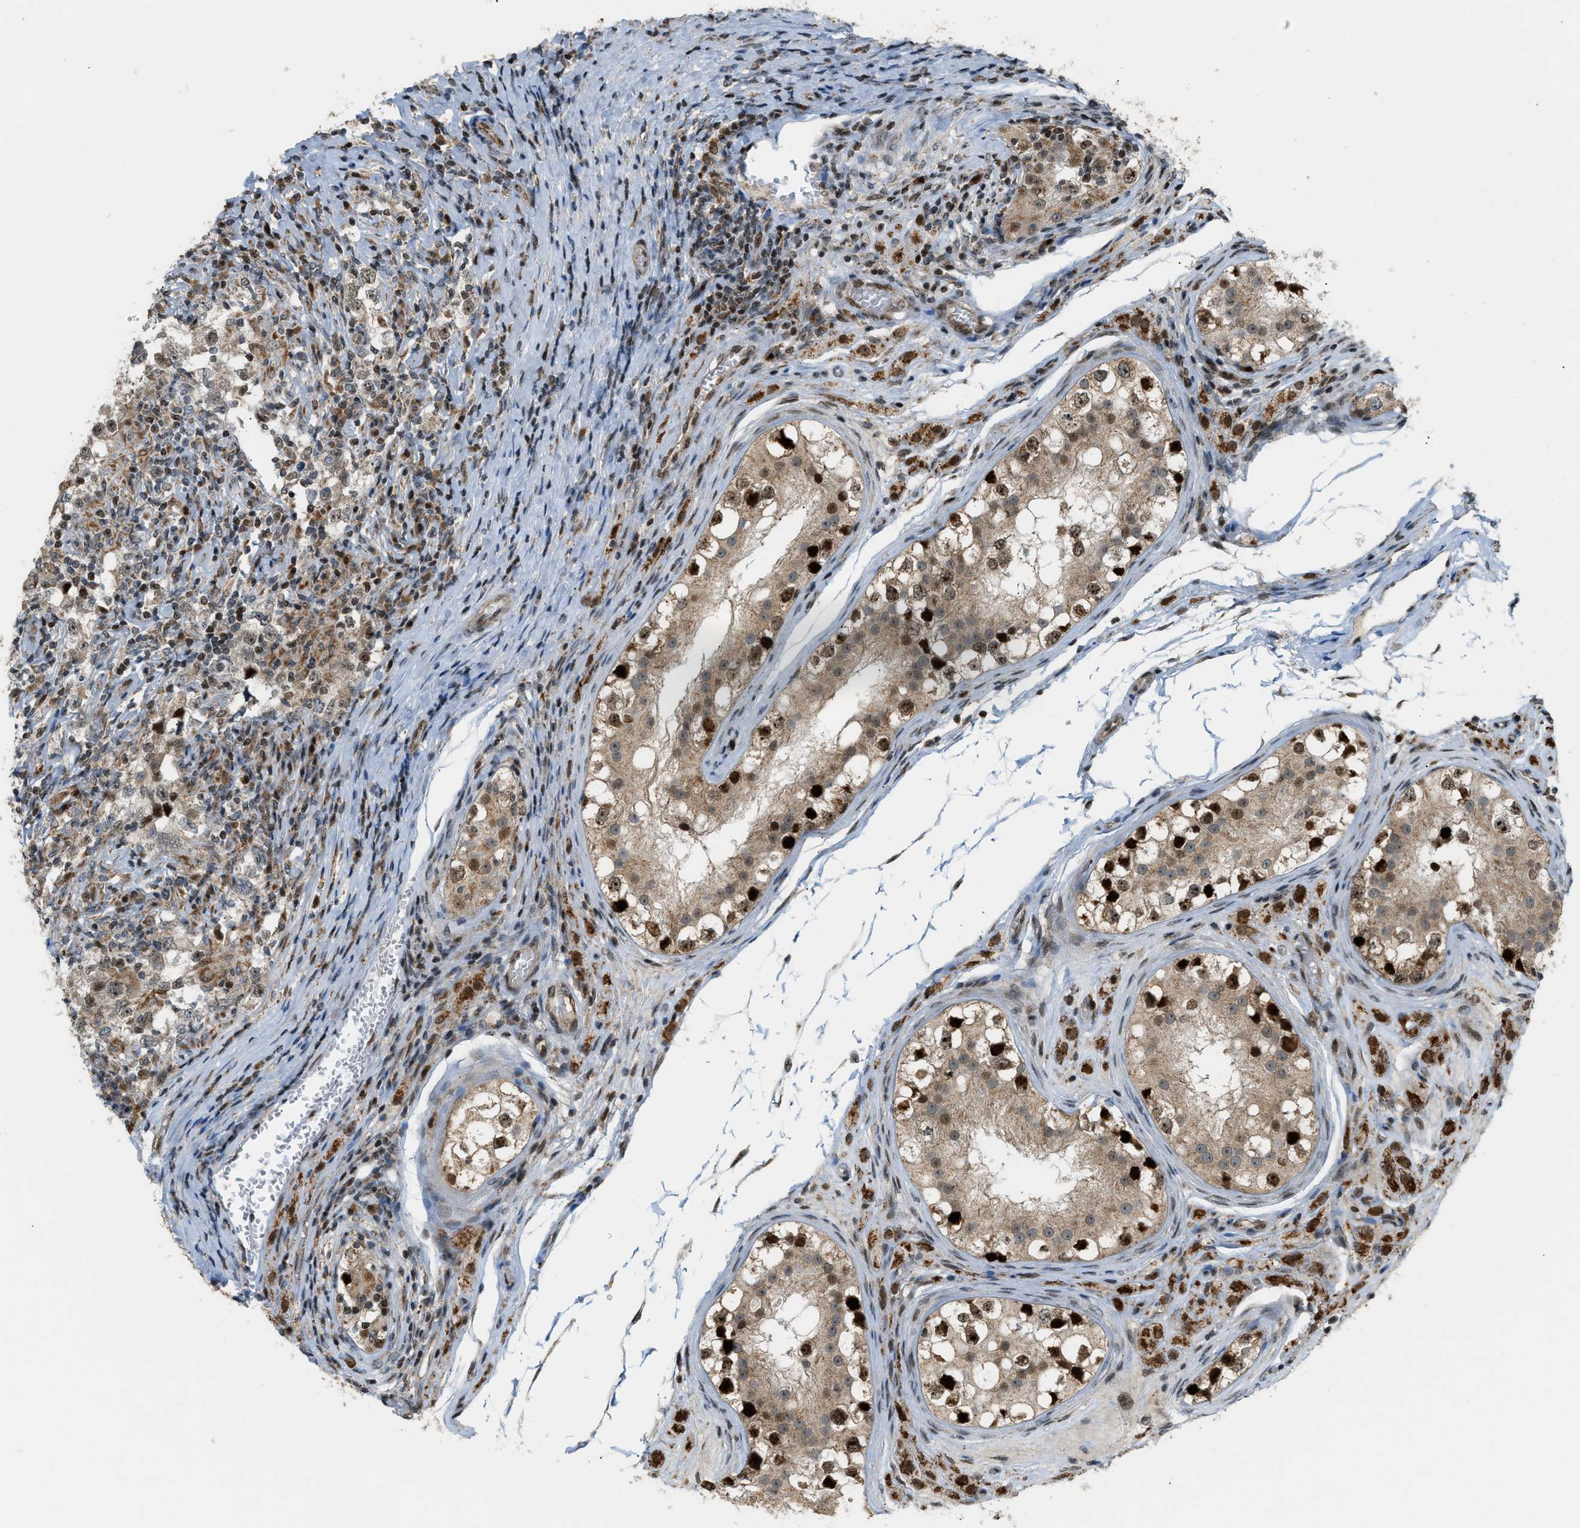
{"staining": {"intensity": "weak", "quantity": ">75%", "location": "cytoplasmic/membranous,nuclear"}, "tissue": "testis cancer", "cell_type": "Tumor cells", "image_type": "cancer", "snomed": [{"axis": "morphology", "description": "Carcinoma, Embryonal, NOS"}, {"axis": "topography", "description": "Testis"}], "caption": "Tumor cells reveal weak cytoplasmic/membranous and nuclear expression in approximately >75% of cells in testis cancer (embryonal carcinoma).", "gene": "CCDC186", "patient": {"sex": "male", "age": 21}}